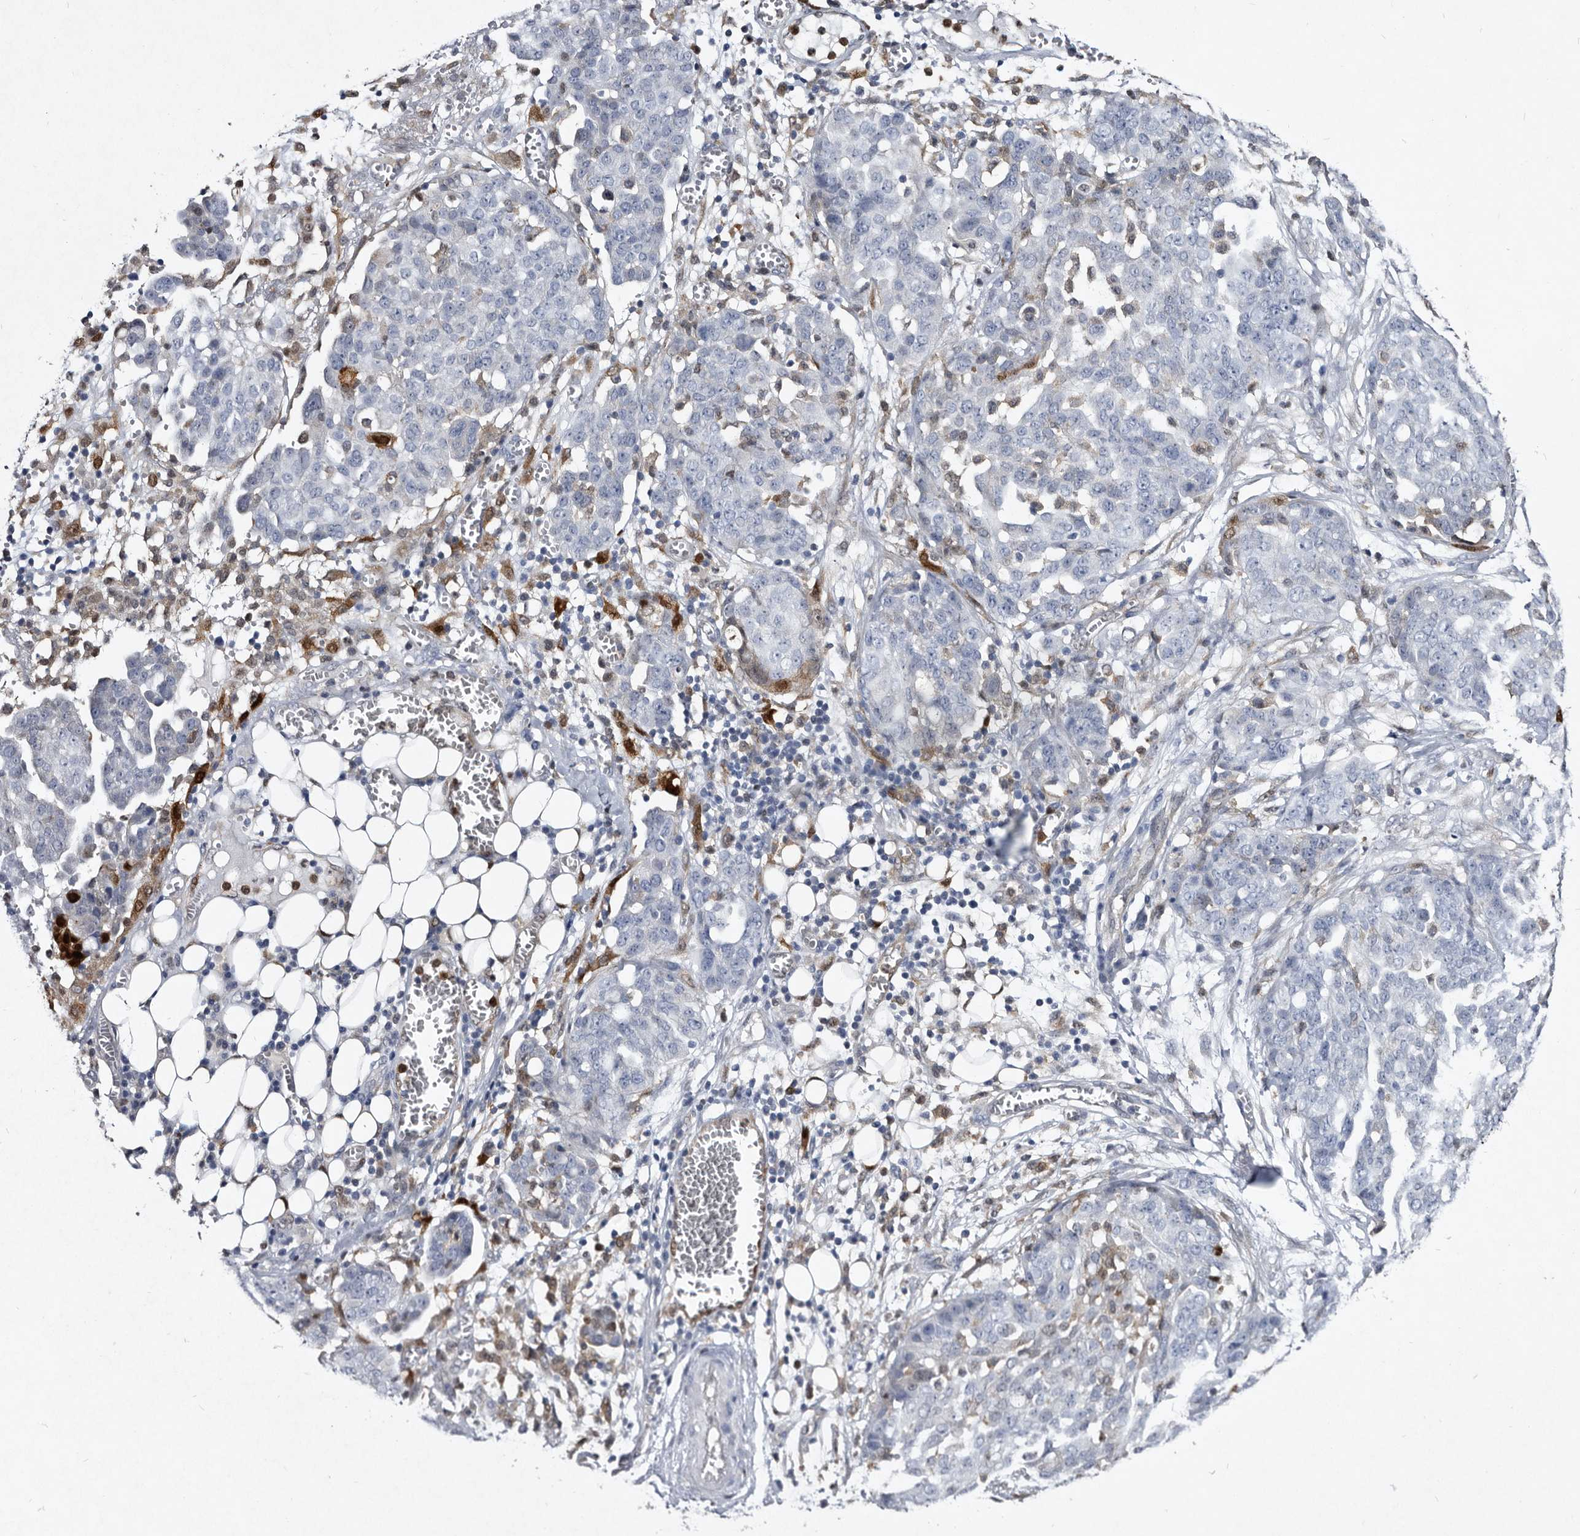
{"staining": {"intensity": "negative", "quantity": "none", "location": "none"}, "tissue": "ovarian cancer", "cell_type": "Tumor cells", "image_type": "cancer", "snomed": [{"axis": "morphology", "description": "Cystadenocarcinoma, serous, NOS"}, {"axis": "topography", "description": "Soft tissue"}, {"axis": "topography", "description": "Ovary"}], "caption": "DAB immunohistochemical staining of human ovarian cancer shows no significant expression in tumor cells. The staining was performed using DAB to visualize the protein expression in brown, while the nuclei were stained in blue with hematoxylin (Magnification: 20x).", "gene": "SERPINB8", "patient": {"sex": "female", "age": 57}}